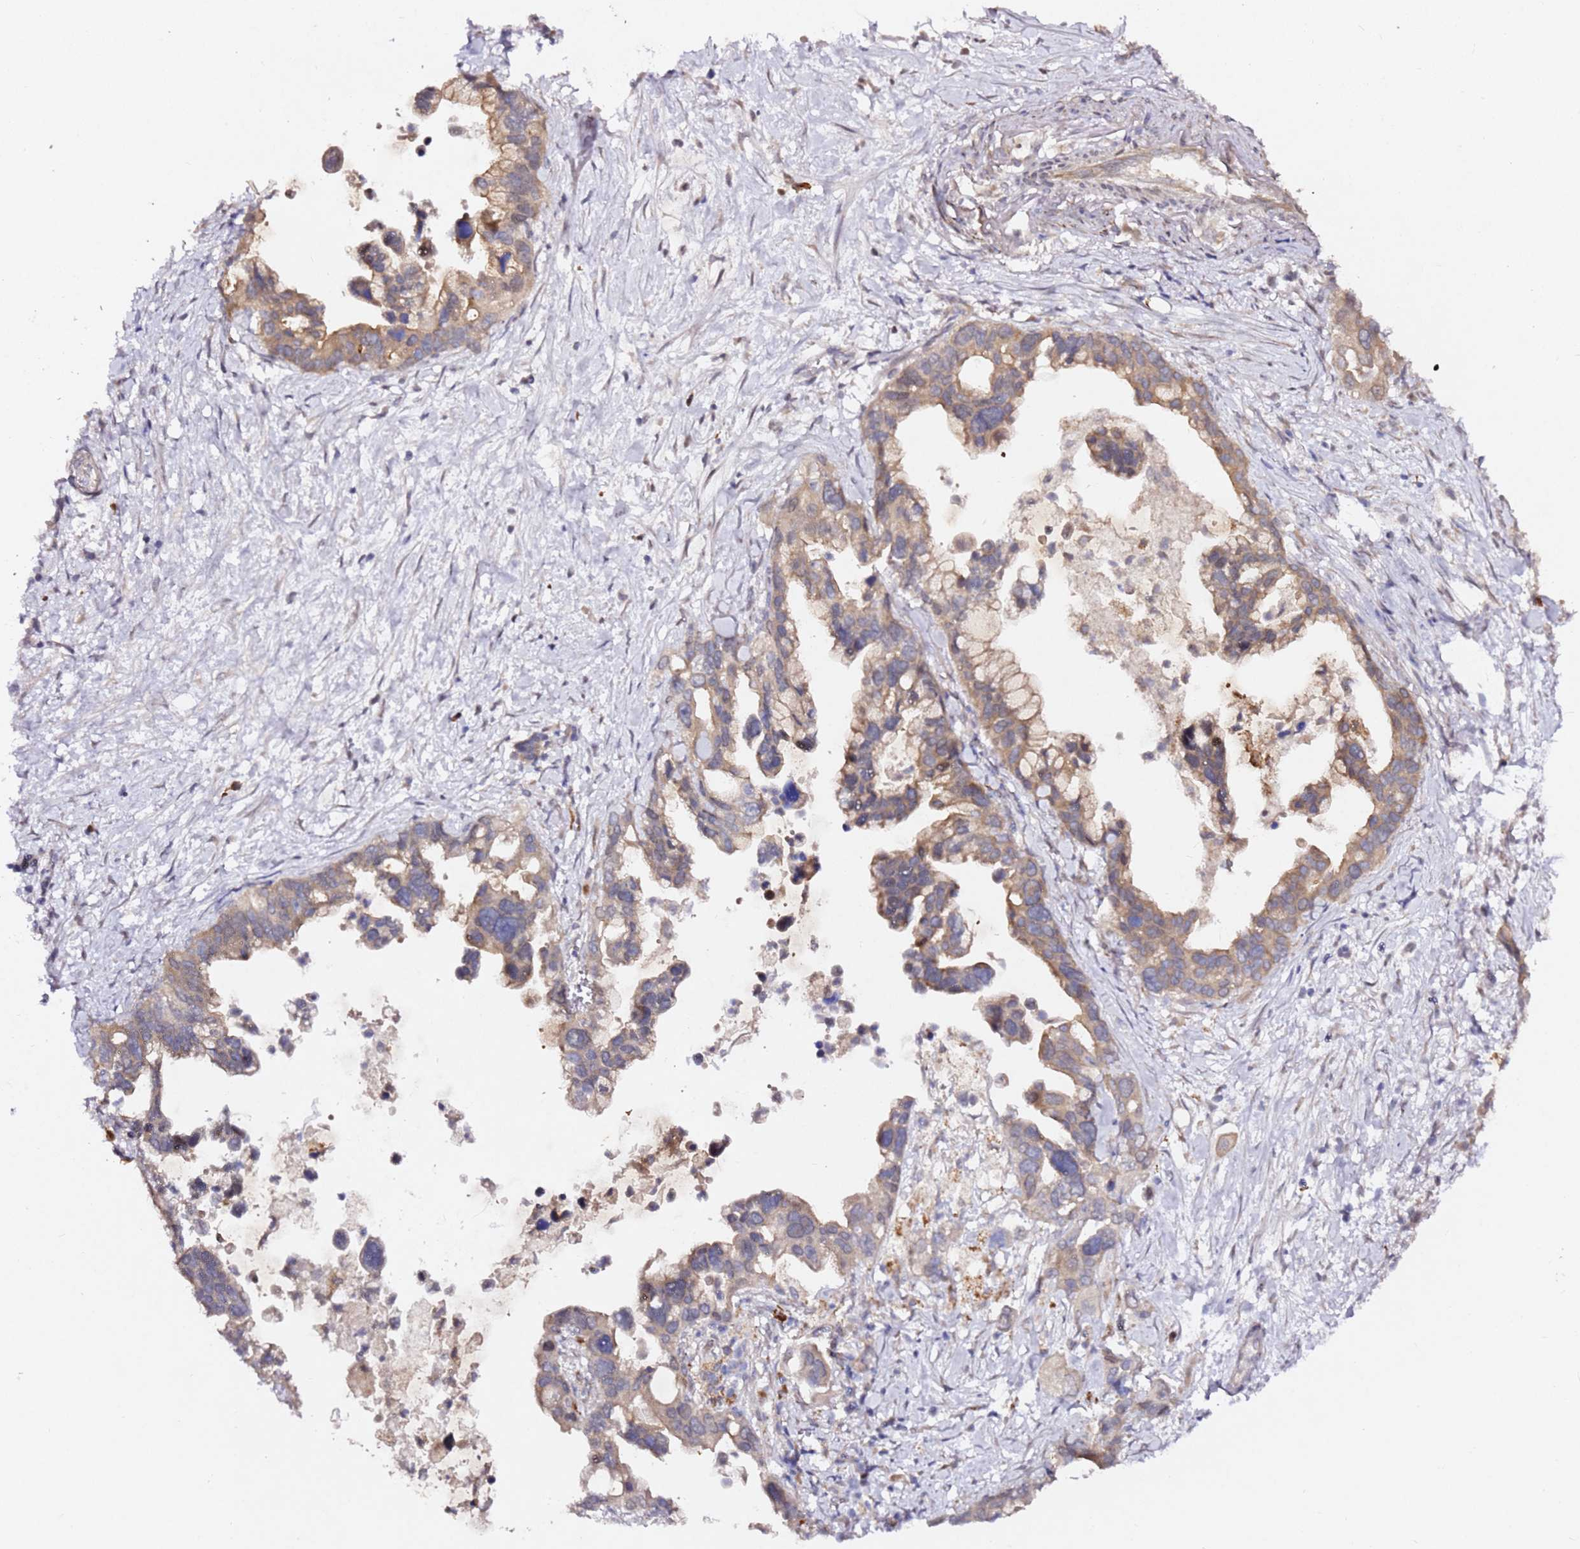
{"staining": {"intensity": "moderate", "quantity": ">75%", "location": "cytoplasmic/membranous"}, "tissue": "pancreatic cancer", "cell_type": "Tumor cells", "image_type": "cancer", "snomed": [{"axis": "morphology", "description": "Adenocarcinoma, NOS"}, {"axis": "topography", "description": "Pancreas"}], "caption": "Brown immunohistochemical staining in human pancreatic cancer displays moderate cytoplasmic/membranous positivity in about >75% of tumor cells. (Brightfield microscopy of DAB IHC at high magnification).", "gene": "ALG11", "patient": {"sex": "female", "age": 83}}